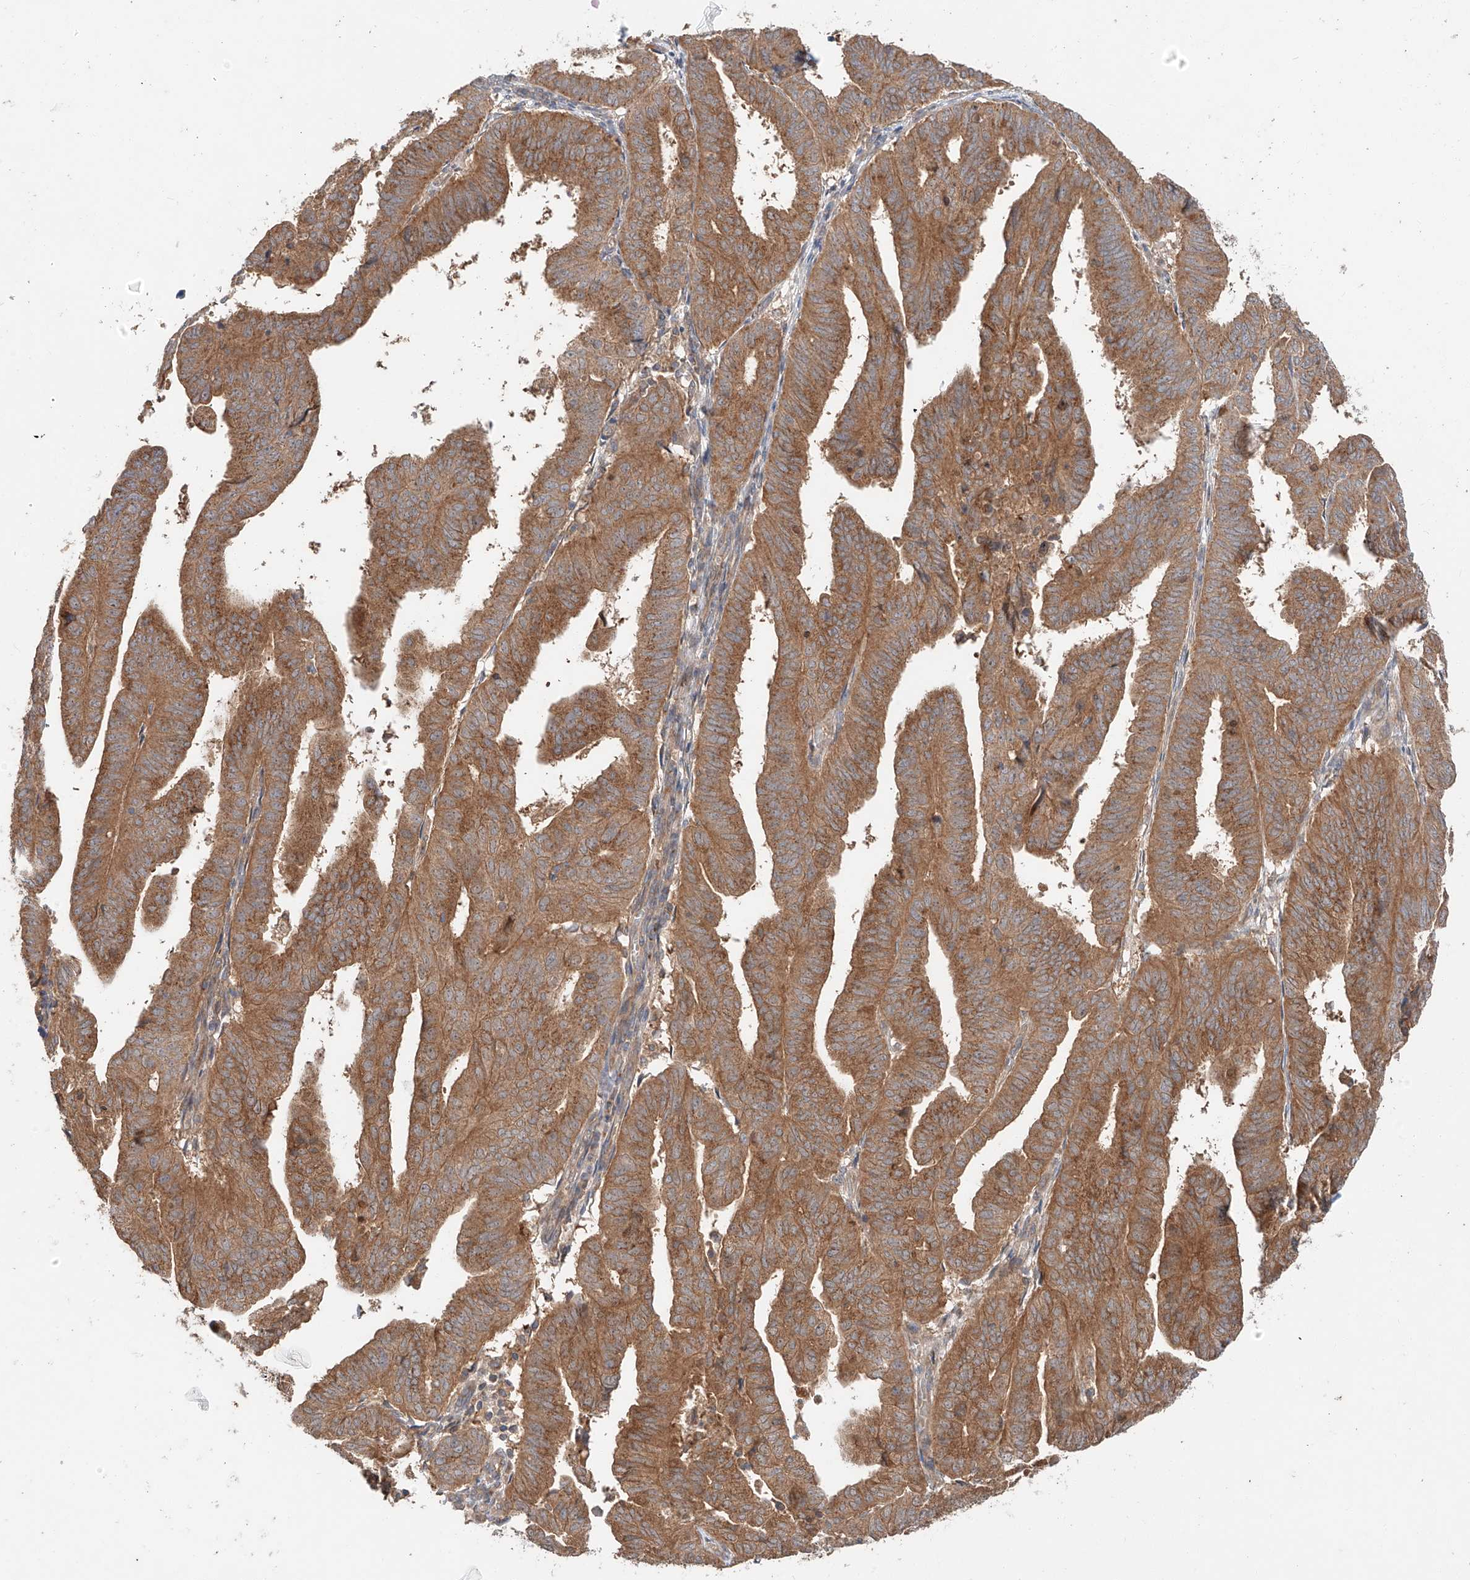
{"staining": {"intensity": "strong", "quantity": ">75%", "location": "cytoplasmic/membranous"}, "tissue": "endometrial cancer", "cell_type": "Tumor cells", "image_type": "cancer", "snomed": [{"axis": "morphology", "description": "Adenocarcinoma, NOS"}, {"axis": "topography", "description": "Uterus"}], "caption": "IHC micrograph of human endometrial cancer (adenocarcinoma) stained for a protein (brown), which displays high levels of strong cytoplasmic/membranous staining in about >75% of tumor cells.", "gene": "XPNPEP1", "patient": {"sex": "female", "age": 77}}